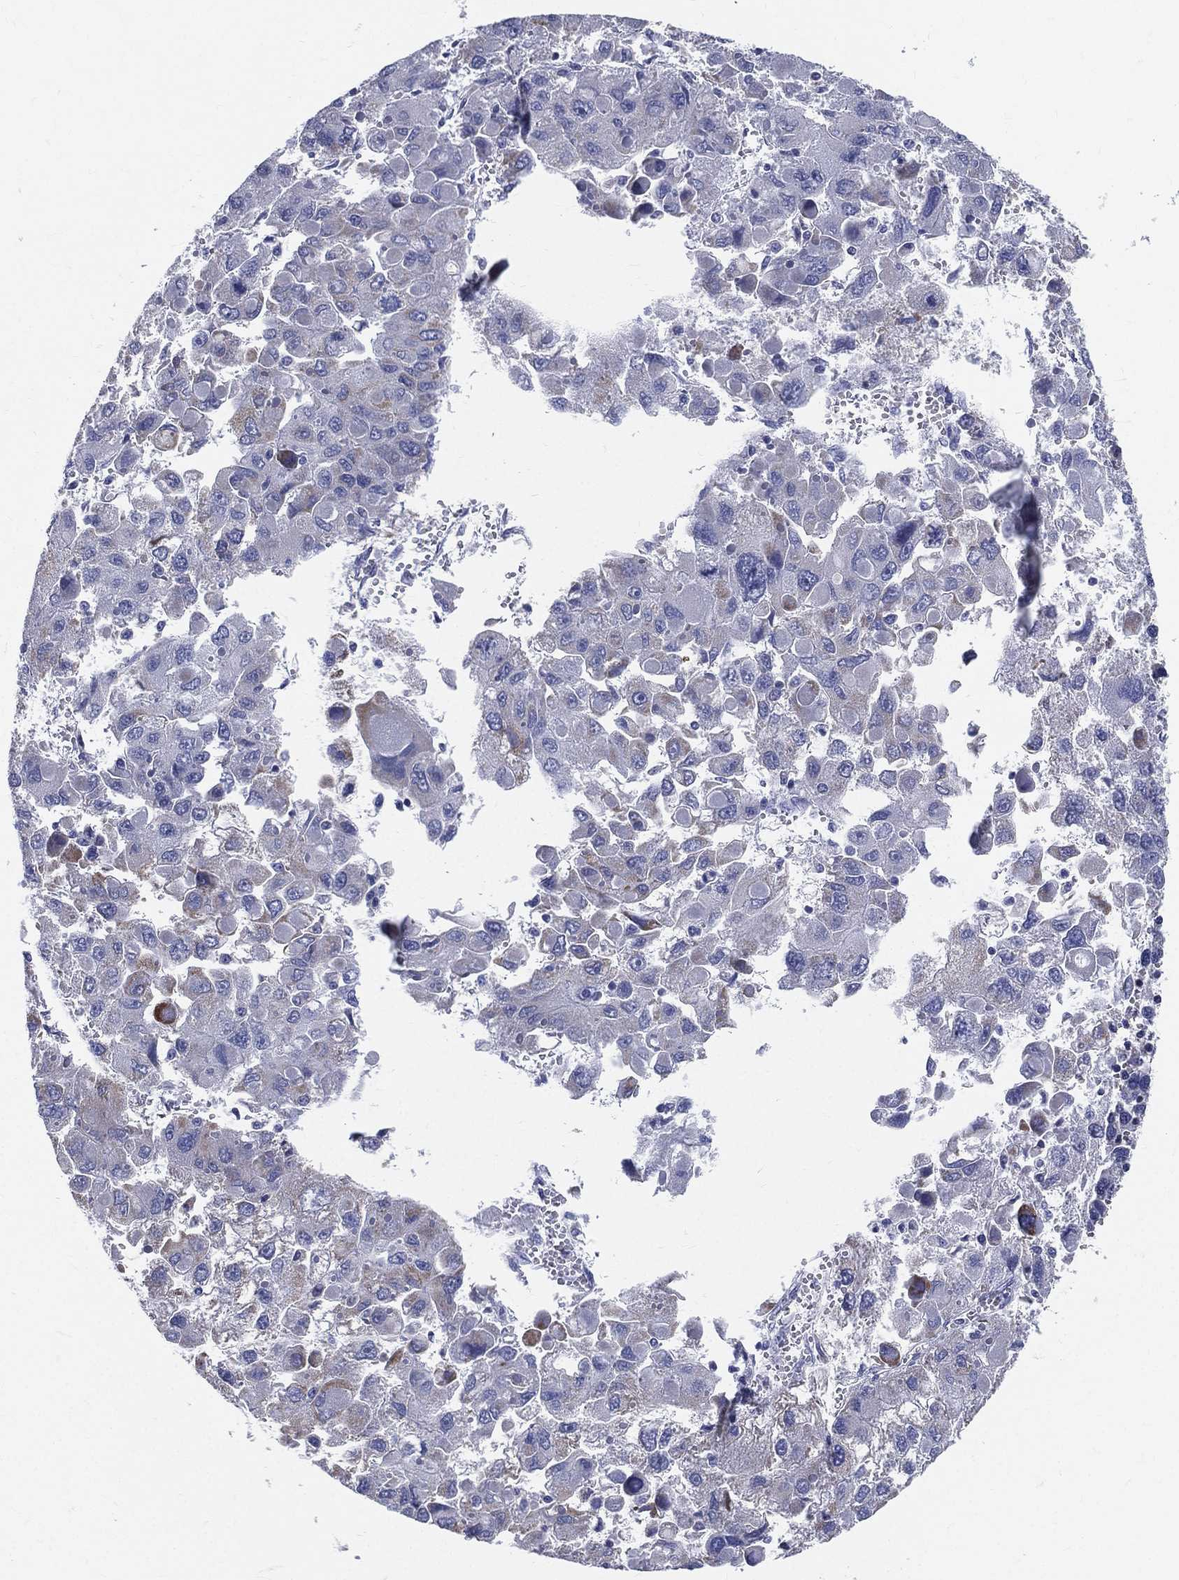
{"staining": {"intensity": "negative", "quantity": "none", "location": "none"}, "tissue": "liver cancer", "cell_type": "Tumor cells", "image_type": "cancer", "snomed": [{"axis": "morphology", "description": "Carcinoma, Hepatocellular, NOS"}, {"axis": "topography", "description": "Liver"}], "caption": "Micrograph shows no significant protein staining in tumor cells of liver cancer (hepatocellular carcinoma).", "gene": "PWWP3A", "patient": {"sex": "female", "age": 41}}